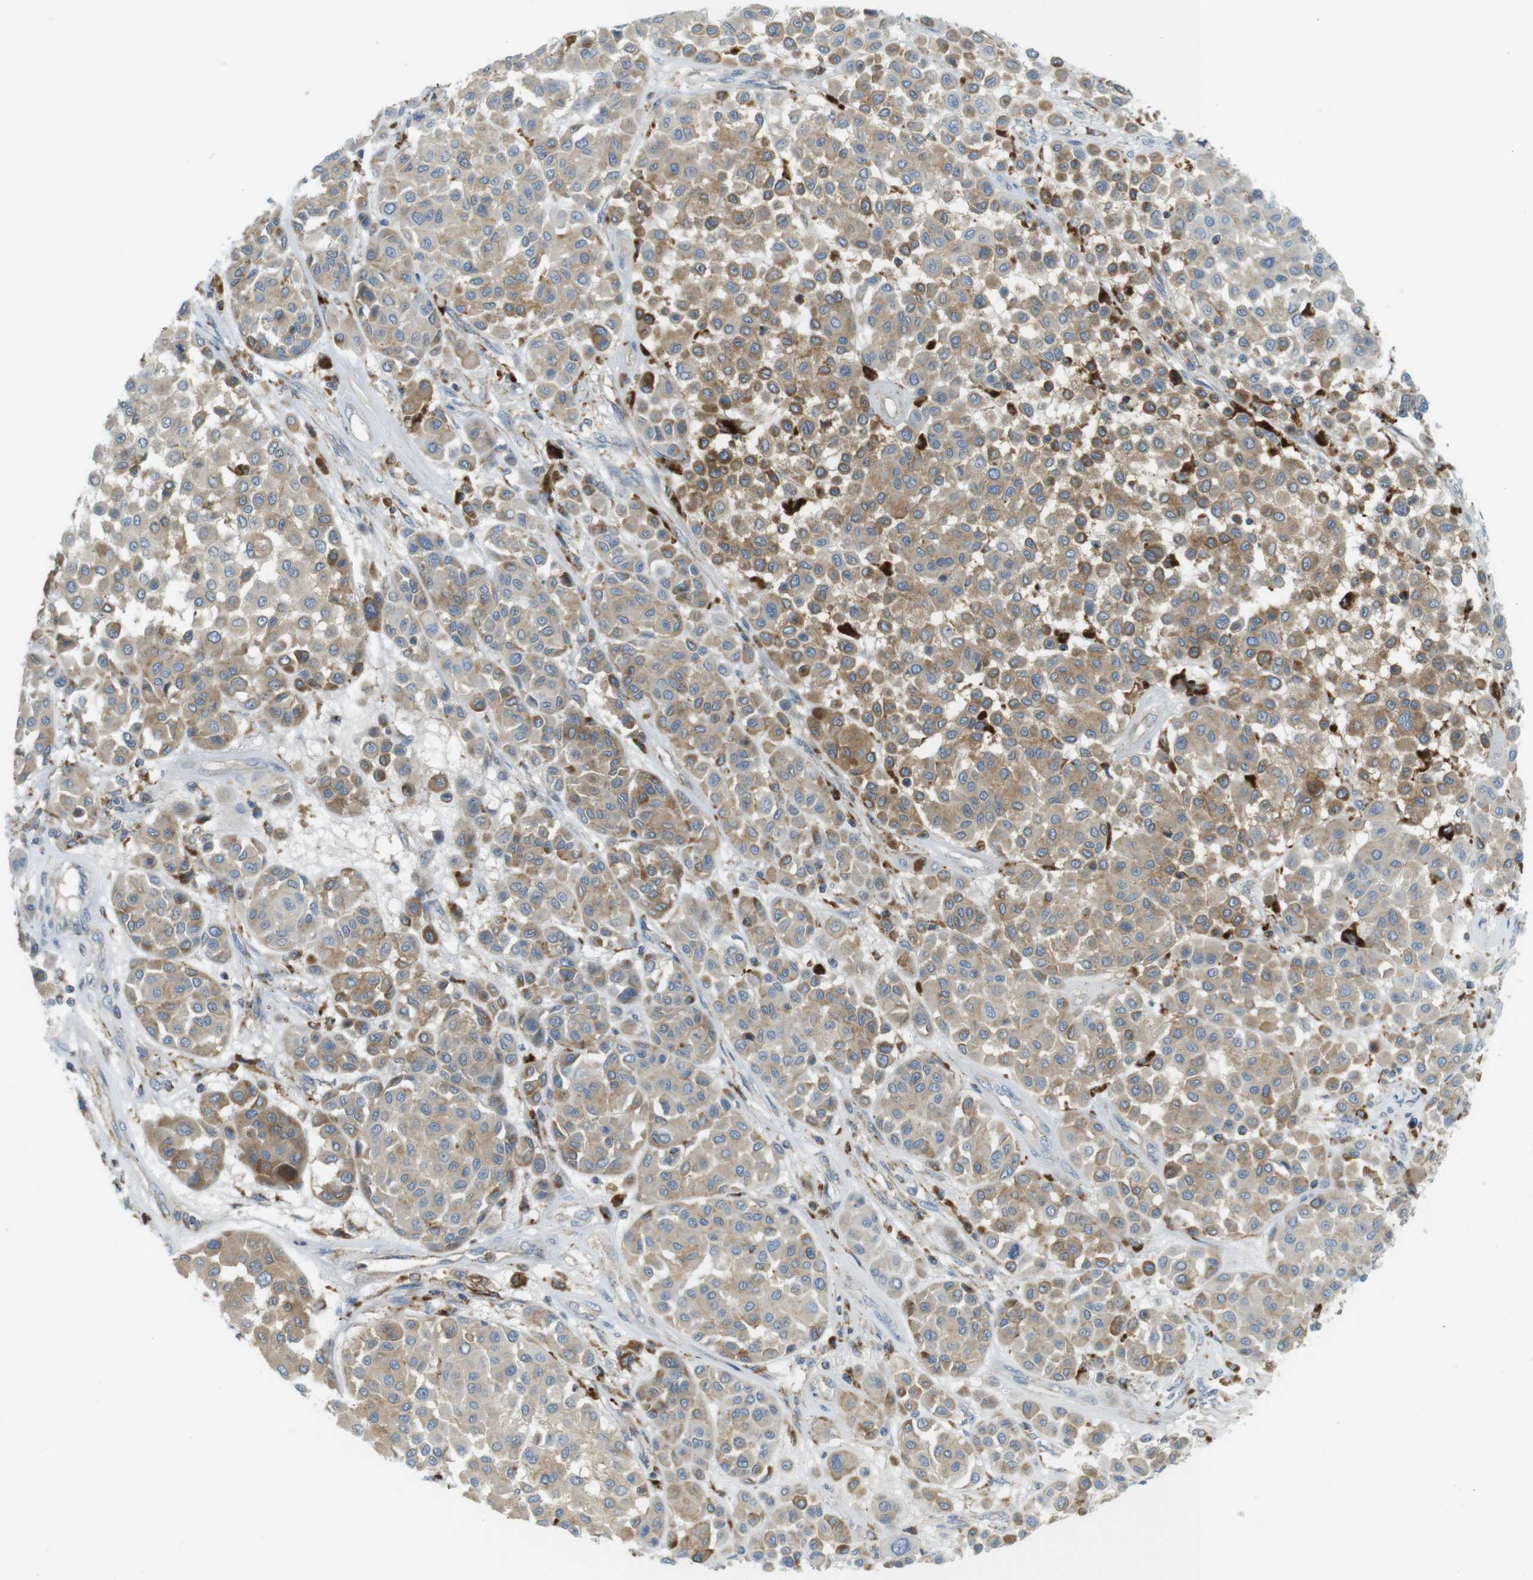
{"staining": {"intensity": "moderate", "quantity": ">75%", "location": "cytoplasmic/membranous"}, "tissue": "melanoma", "cell_type": "Tumor cells", "image_type": "cancer", "snomed": [{"axis": "morphology", "description": "Malignant melanoma, Metastatic site"}, {"axis": "topography", "description": "Soft tissue"}], "caption": "Tumor cells exhibit medium levels of moderate cytoplasmic/membranous positivity in approximately >75% of cells in melanoma. (Stains: DAB (3,3'-diaminobenzidine) in brown, nuclei in blue, Microscopy: brightfield microscopy at high magnification).", "gene": "LAMP1", "patient": {"sex": "male", "age": 41}}